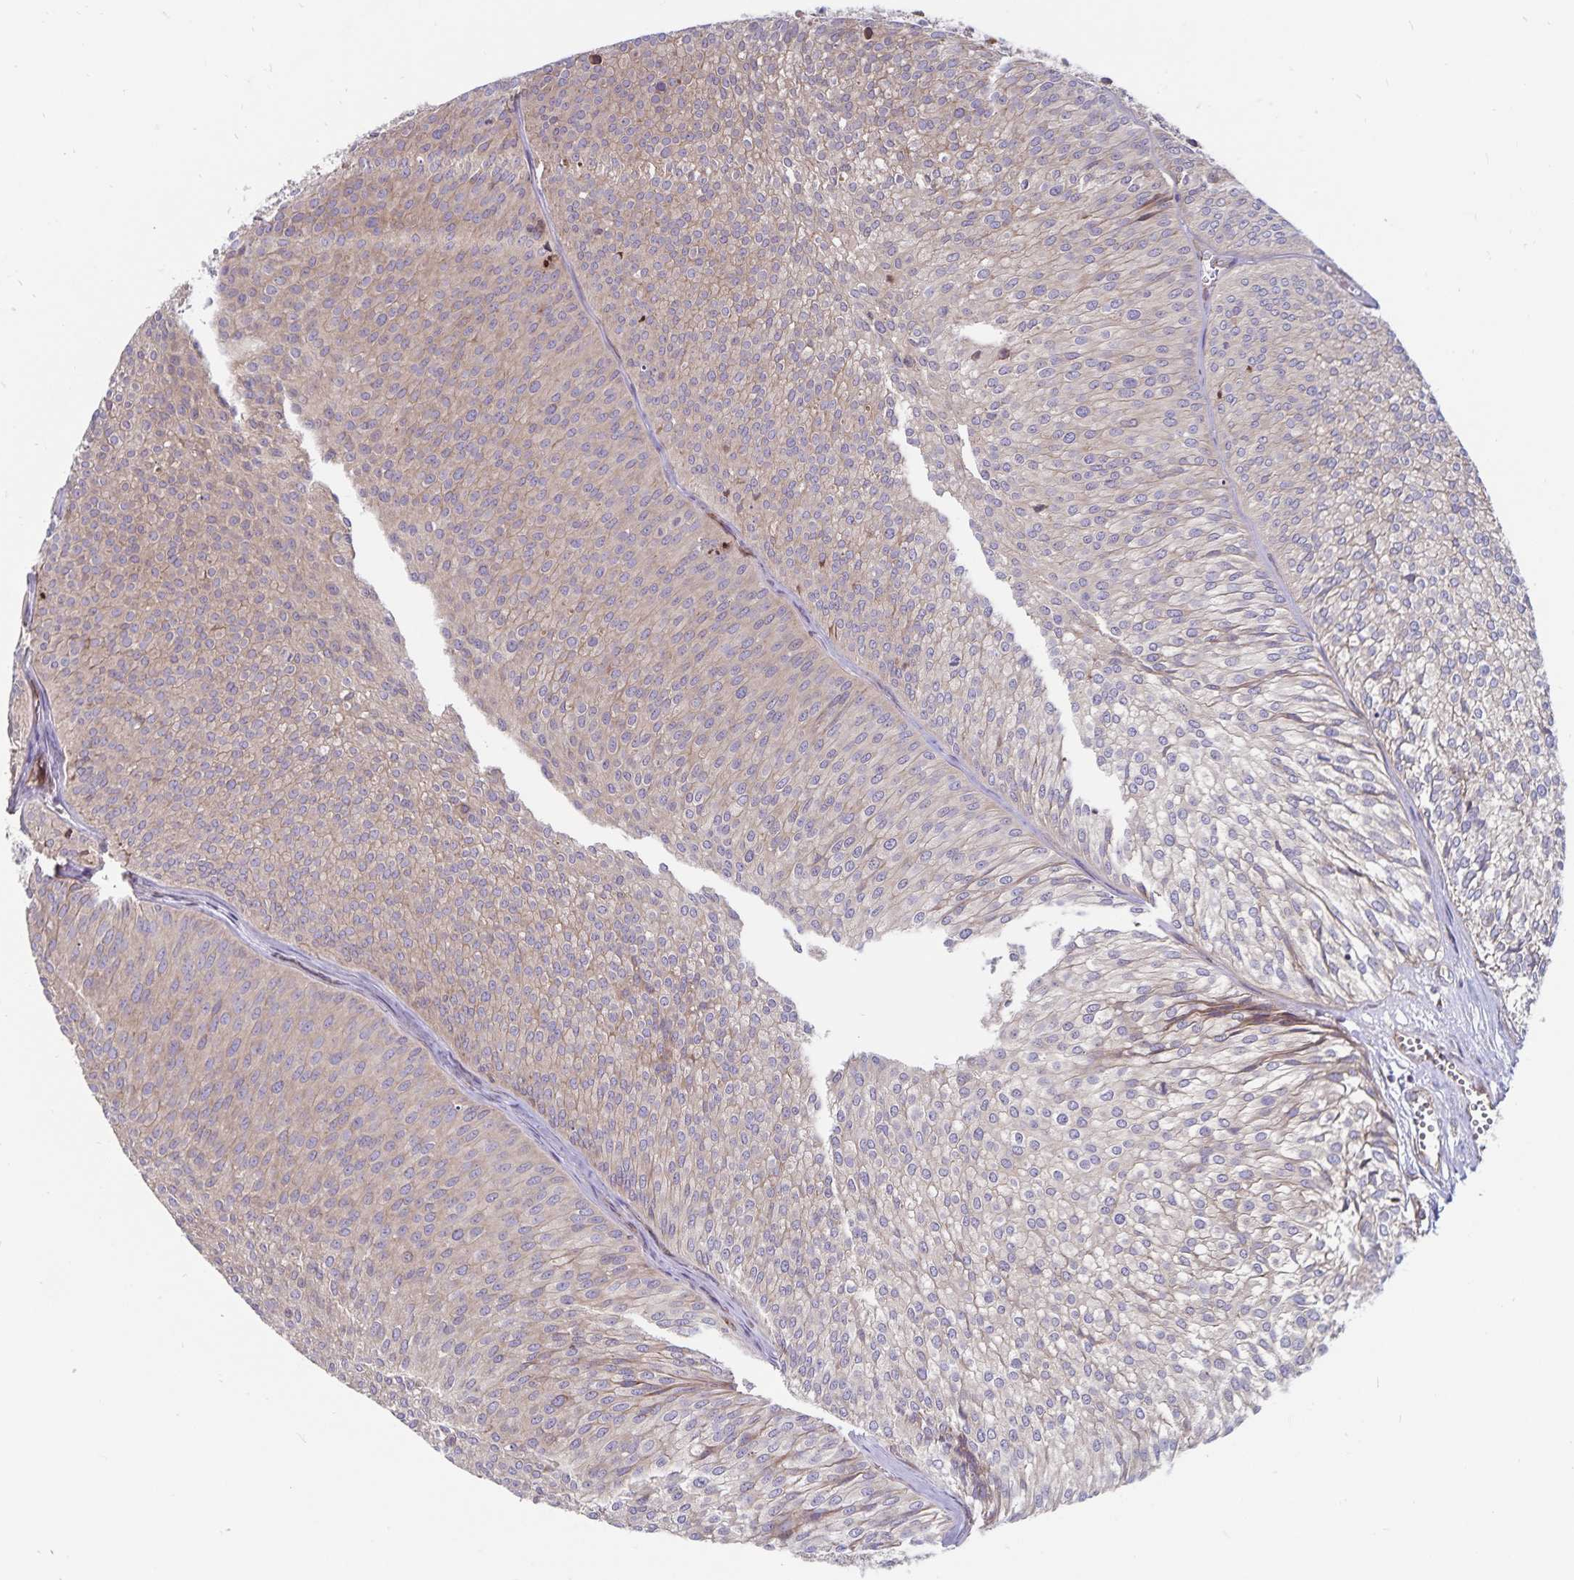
{"staining": {"intensity": "weak", "quantity": "25%-75%", "location": "cytoplasmic/membranous"}, "tissue": "urothelial cancer", "cell_type": "Tumor cells", "image_type": "cancer", "snomed": [{"axis": "morphology", "description": "Urothelial carcinoma, Low grade"}, {"axis": "topography", "description": "Urinary bladder"}], "caption": "Protein staining displays weak cytoplasmic/membranous expression in approximately 25%-75% of tumor cells in urothelial carcinoma (low-grade). The protein of interest is stained brown, and the nuclei are stained in blue (DAB IHC with brightfield microscopy, high magnification).", "gene": "SEC62", "patient": {"sex": "male", "age": 91}}